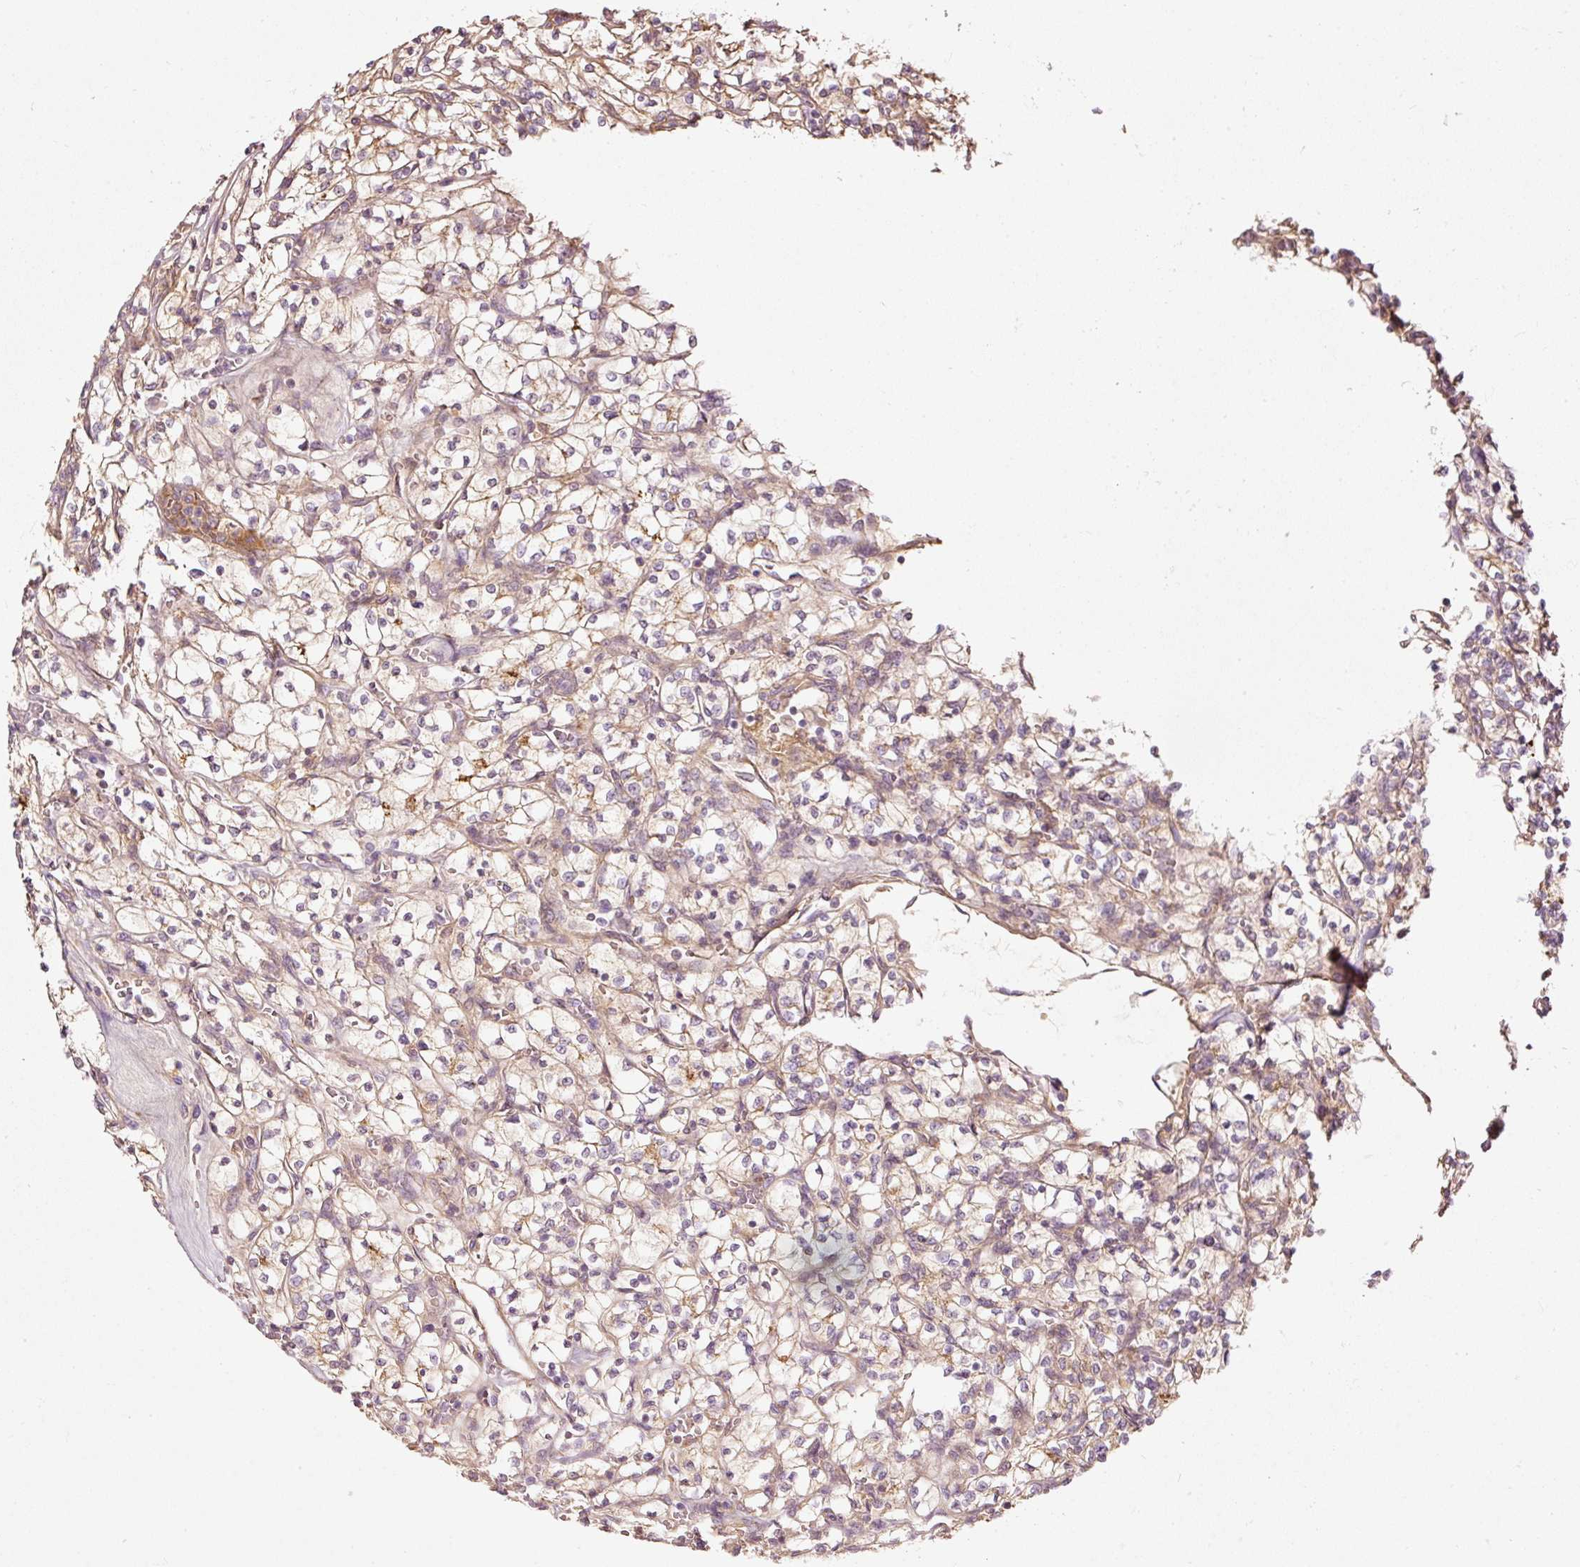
{"staining": {"intensity": "weak", "quantity": "<25%", "location": "cytoplasmic/membranous"}, "tissue": "renal cancer", "cell_type": "Tumor cells", "image_type": "cancer", "snomed": [{"axis": "morphology", "description": "Adenocarcinoma, NOS"}, {"axis": "topography", "description": "Kidney"}], "caption": "Tumor cells show no significant positivity in adenocarcinoma (renal).", "gene": "SERPING1", "patient": {"sex": "female", "age": 64}}